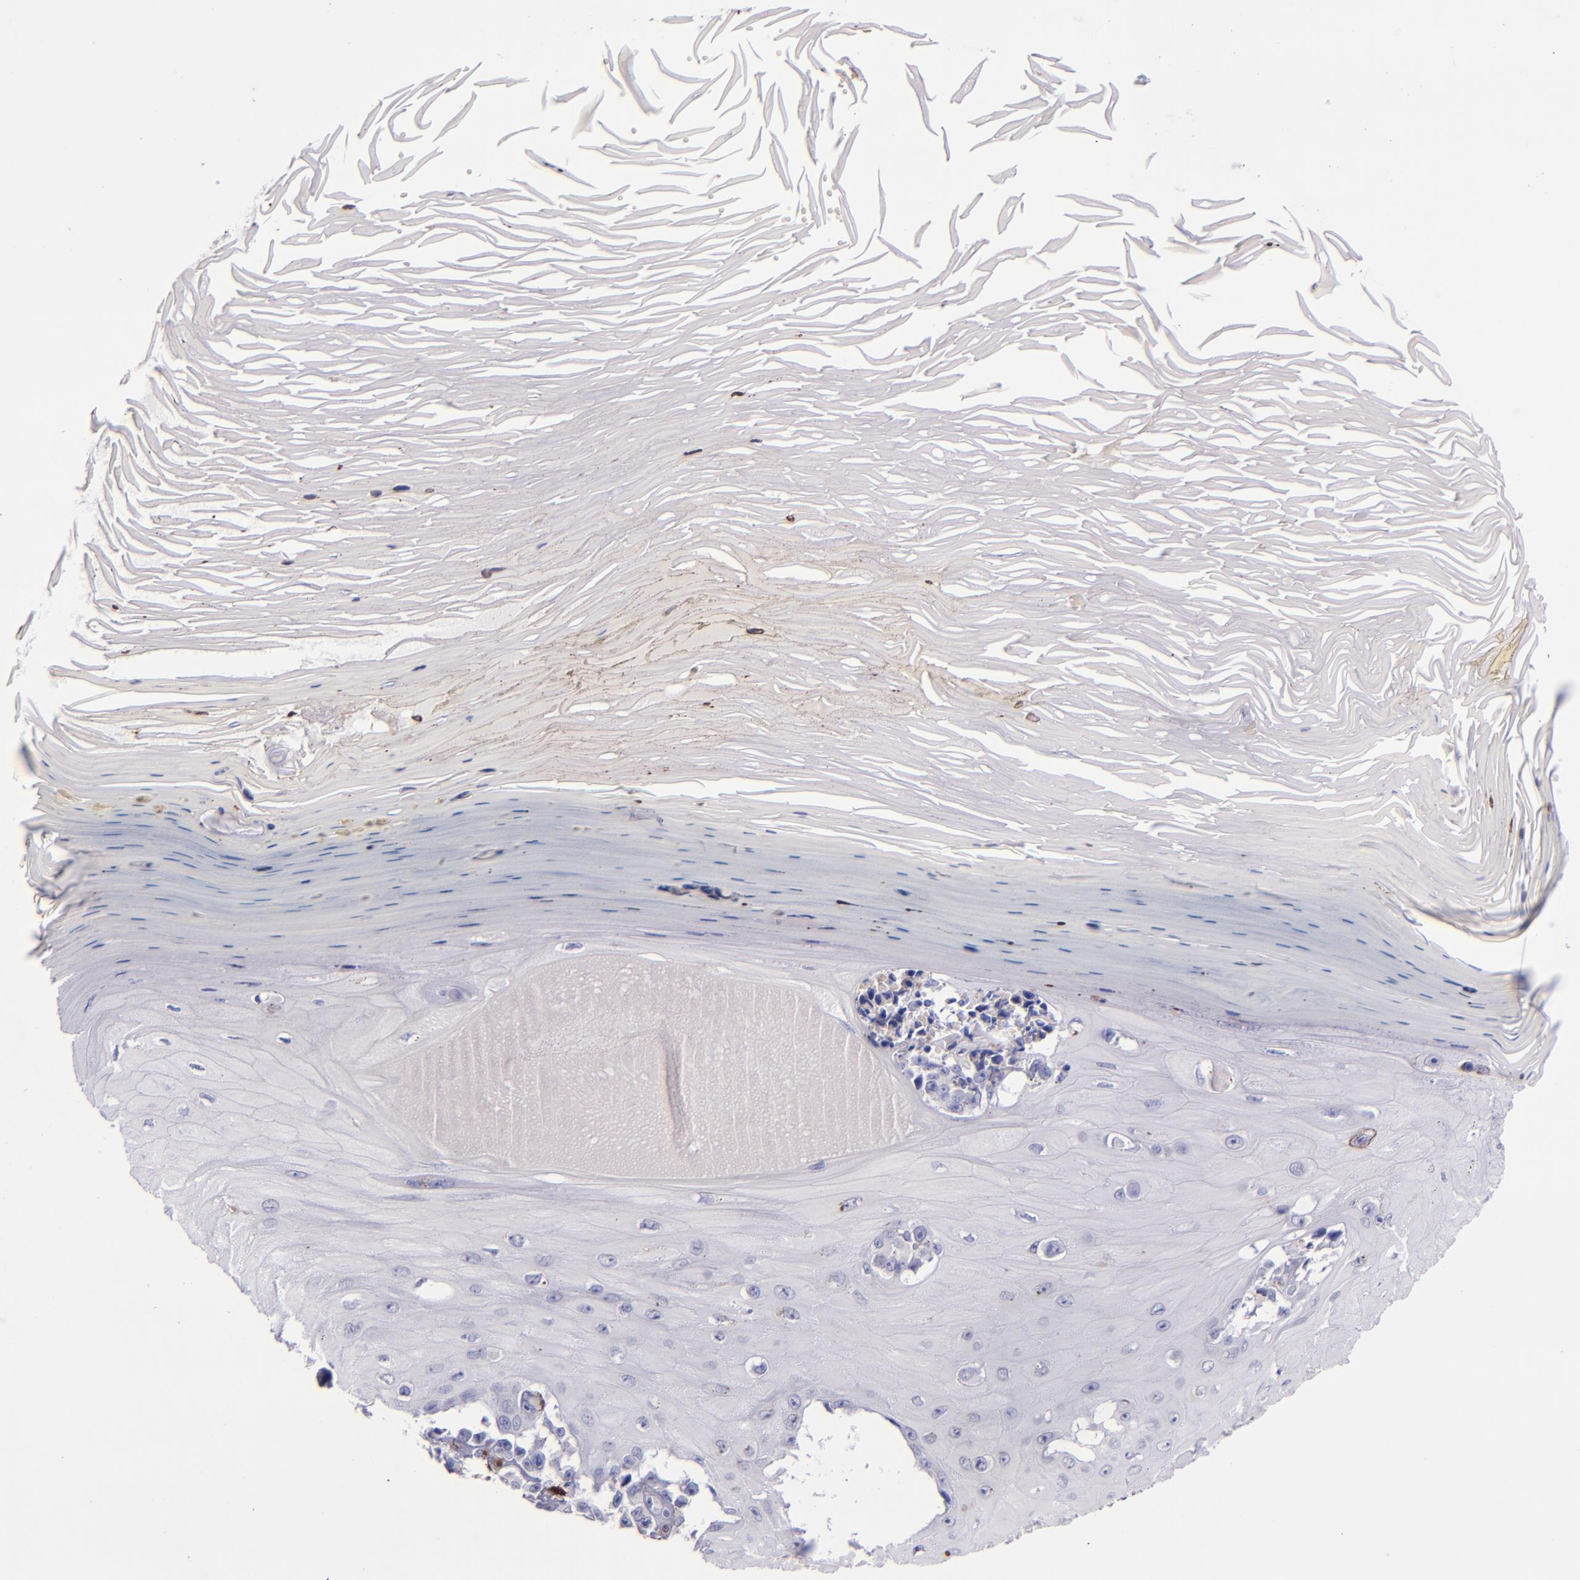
{"staining": {"intensity": "negative", "quantity": "none", "location": "none"}, "tissue": "melanoma", "cell_type": "Tumor cells", "image_type": "cancer", "snomed": [{"axis": "morphology", "description": "Malignant melanoma, NOS"}, {"axis": "topography", "description": "Skin"}], "caption": "Immunohistochemistry (IHC) of human malignant melanoma displays no positivity in tumor cells. (Brightfield microscopy of DAB IHC at high magnification).", "gene": "F13A1", "patient": {"sex": "female", "age": 82}}